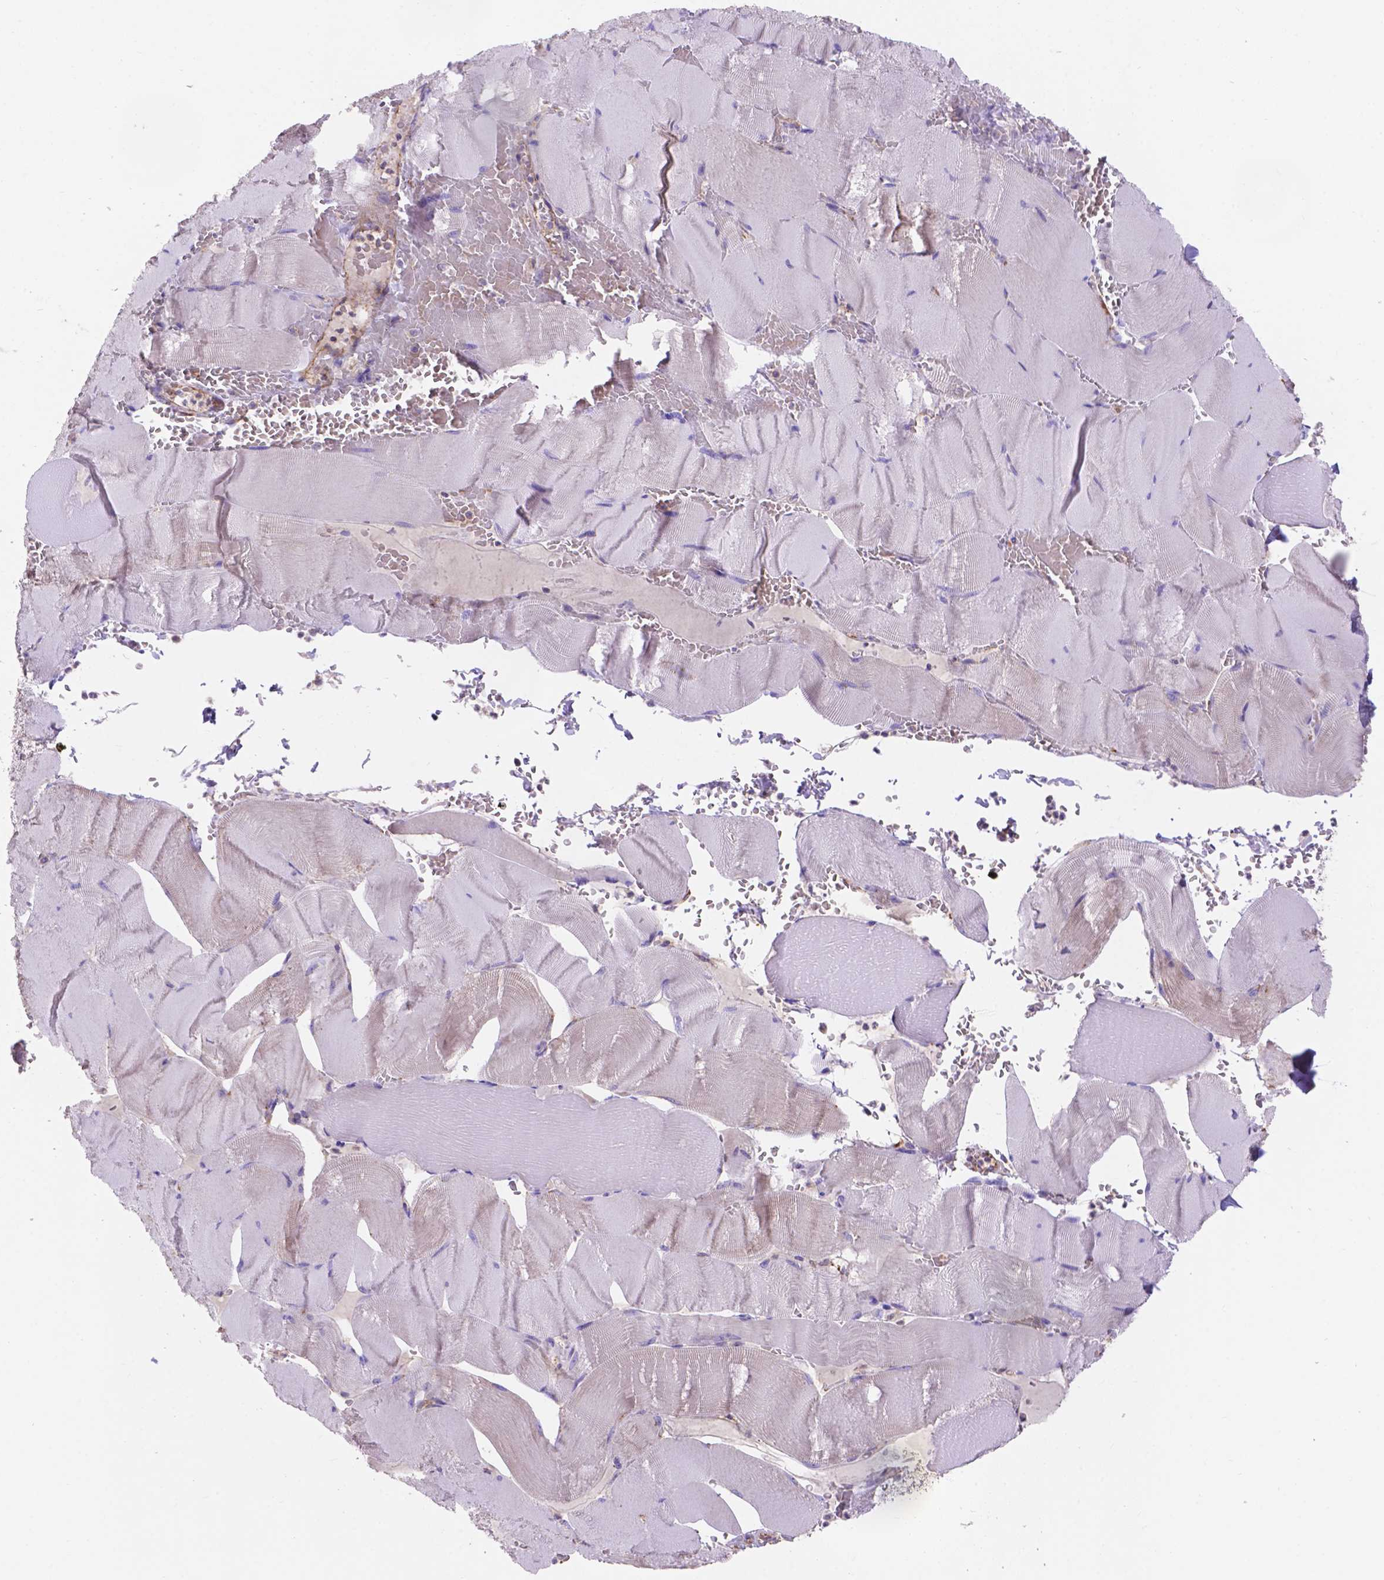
{"staining": {"intensity": "moderate", "quantity": "<25%", "location": "cytoplasmic/membranous"}, "tissue": "skeletal muscle", "cell_type": "Myocytes", "image_type": "normal", "snomed": [{"axis": "morphology", "description": "Normal tissue, NOS"}, {"axis": "topography", "description": "Skeletal muscle"}], "caption": "Brown immunohistochemical staining in benign skeletal muscle demonstrates moderate cytoplasmic/membranous expression in approximately <25% of myocytes. The protein of interest is stained brown, and the nuclei are stained in blue (DAB (3,3'-diaminobenzidine) IHC with brightfield microscopy, high magnification).", "gene": "AK3", "patient": {"sex": "male", "age": 56}}